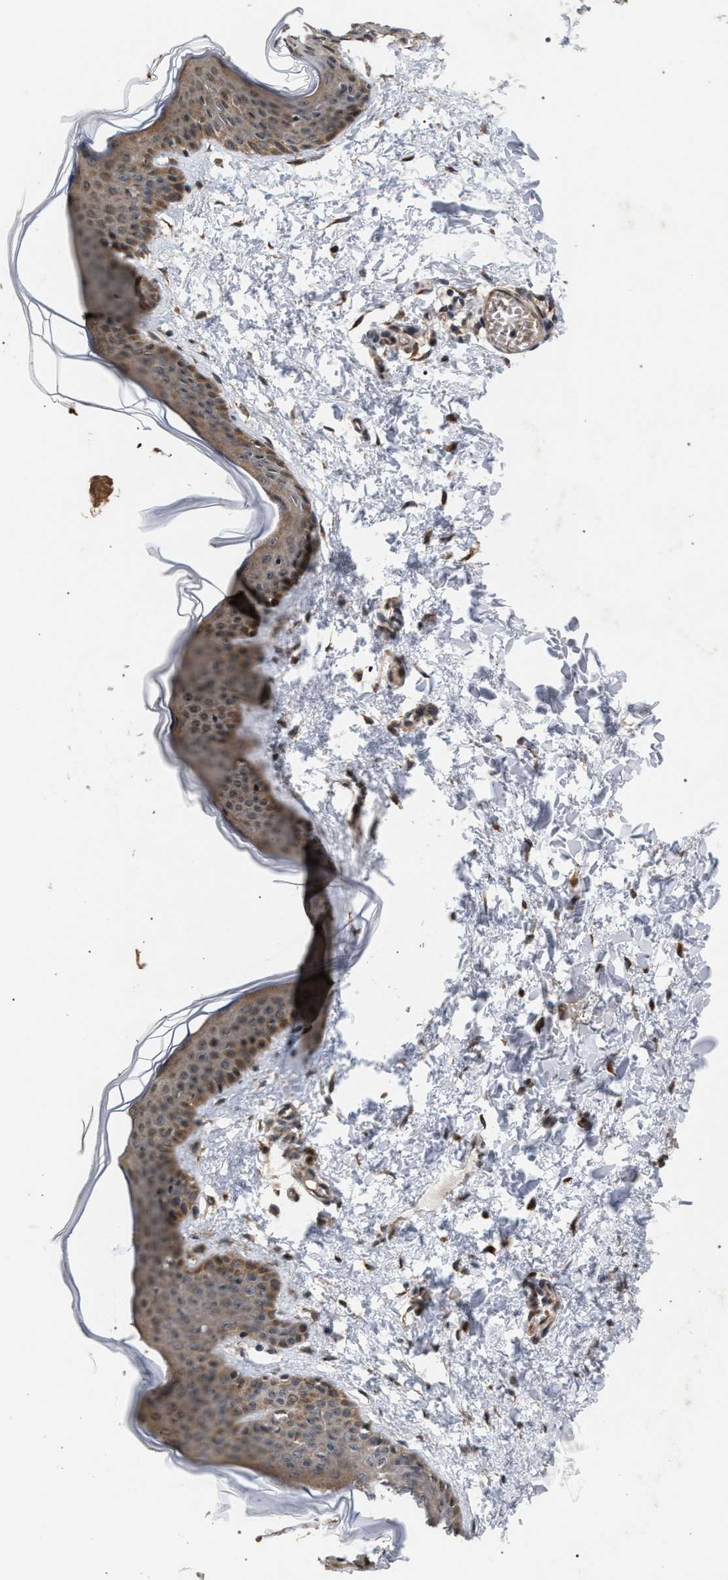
{"staining": {"intensity": "moderate", "quantity": ">75%", "location": "cytoplasmic/membranous"}, "tissue": "skin", "cell_type": "Fibroblasts", "image_type": "normal", "snomed": [{"axis": "morphology", "description": "Normal tissue, NOS"}, {"axis": "topography", "description": "Skin"}], "caption": "An image of skin stained for a protein displays moderate cytoplasmic/membranous brown staining in fibroblasts. Using DAB (3,3'-diaminobenzidine) (brown) and hematoxylin (blue) stains, captured at high magnification using brightfield microscopy.", "gene": "IRAK4", "patient": {"sex": "female", "age": 17}}